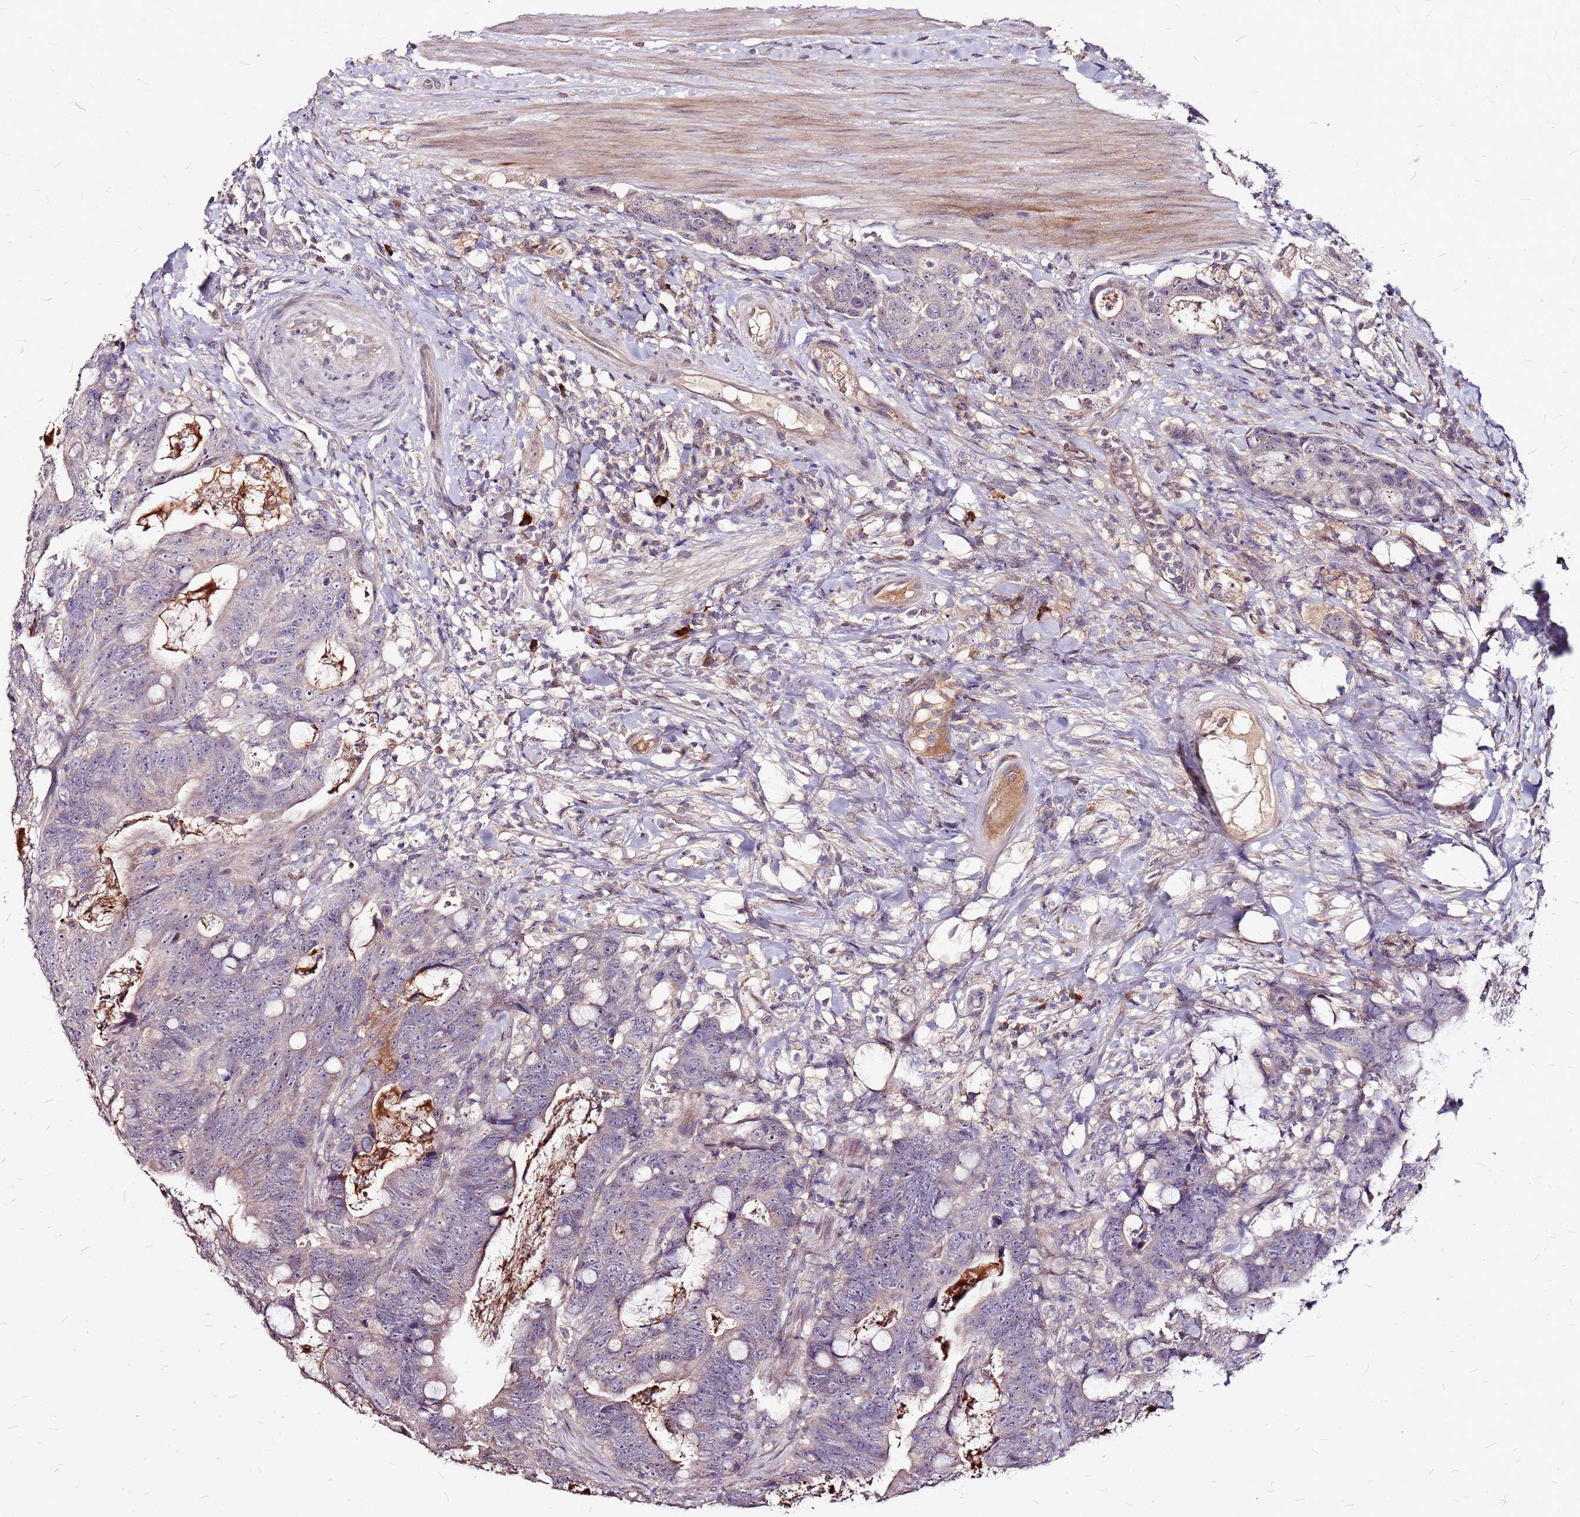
{"staining": {"intensity": "weak", "quantity": "<25%", "location": "cytoplasmic/membranous"}, "tissue": "colorectal cancer", "cell_type": "Tumor cells", "image_type": "cancer", "snomed": [{"axis": "morphology", "description": "Adenocarcinoma, NOS"}, {"axis": "topography", "description": "Colon"}], "caption": "Immunohistochemistry histopathology image of colorectal cancer (adenocarcinoma) stained for a protein (brown), which shows no positivity in tumor cells.", "gene": "DCDC2C", "patient": {"sex": "female", "age": 82}}